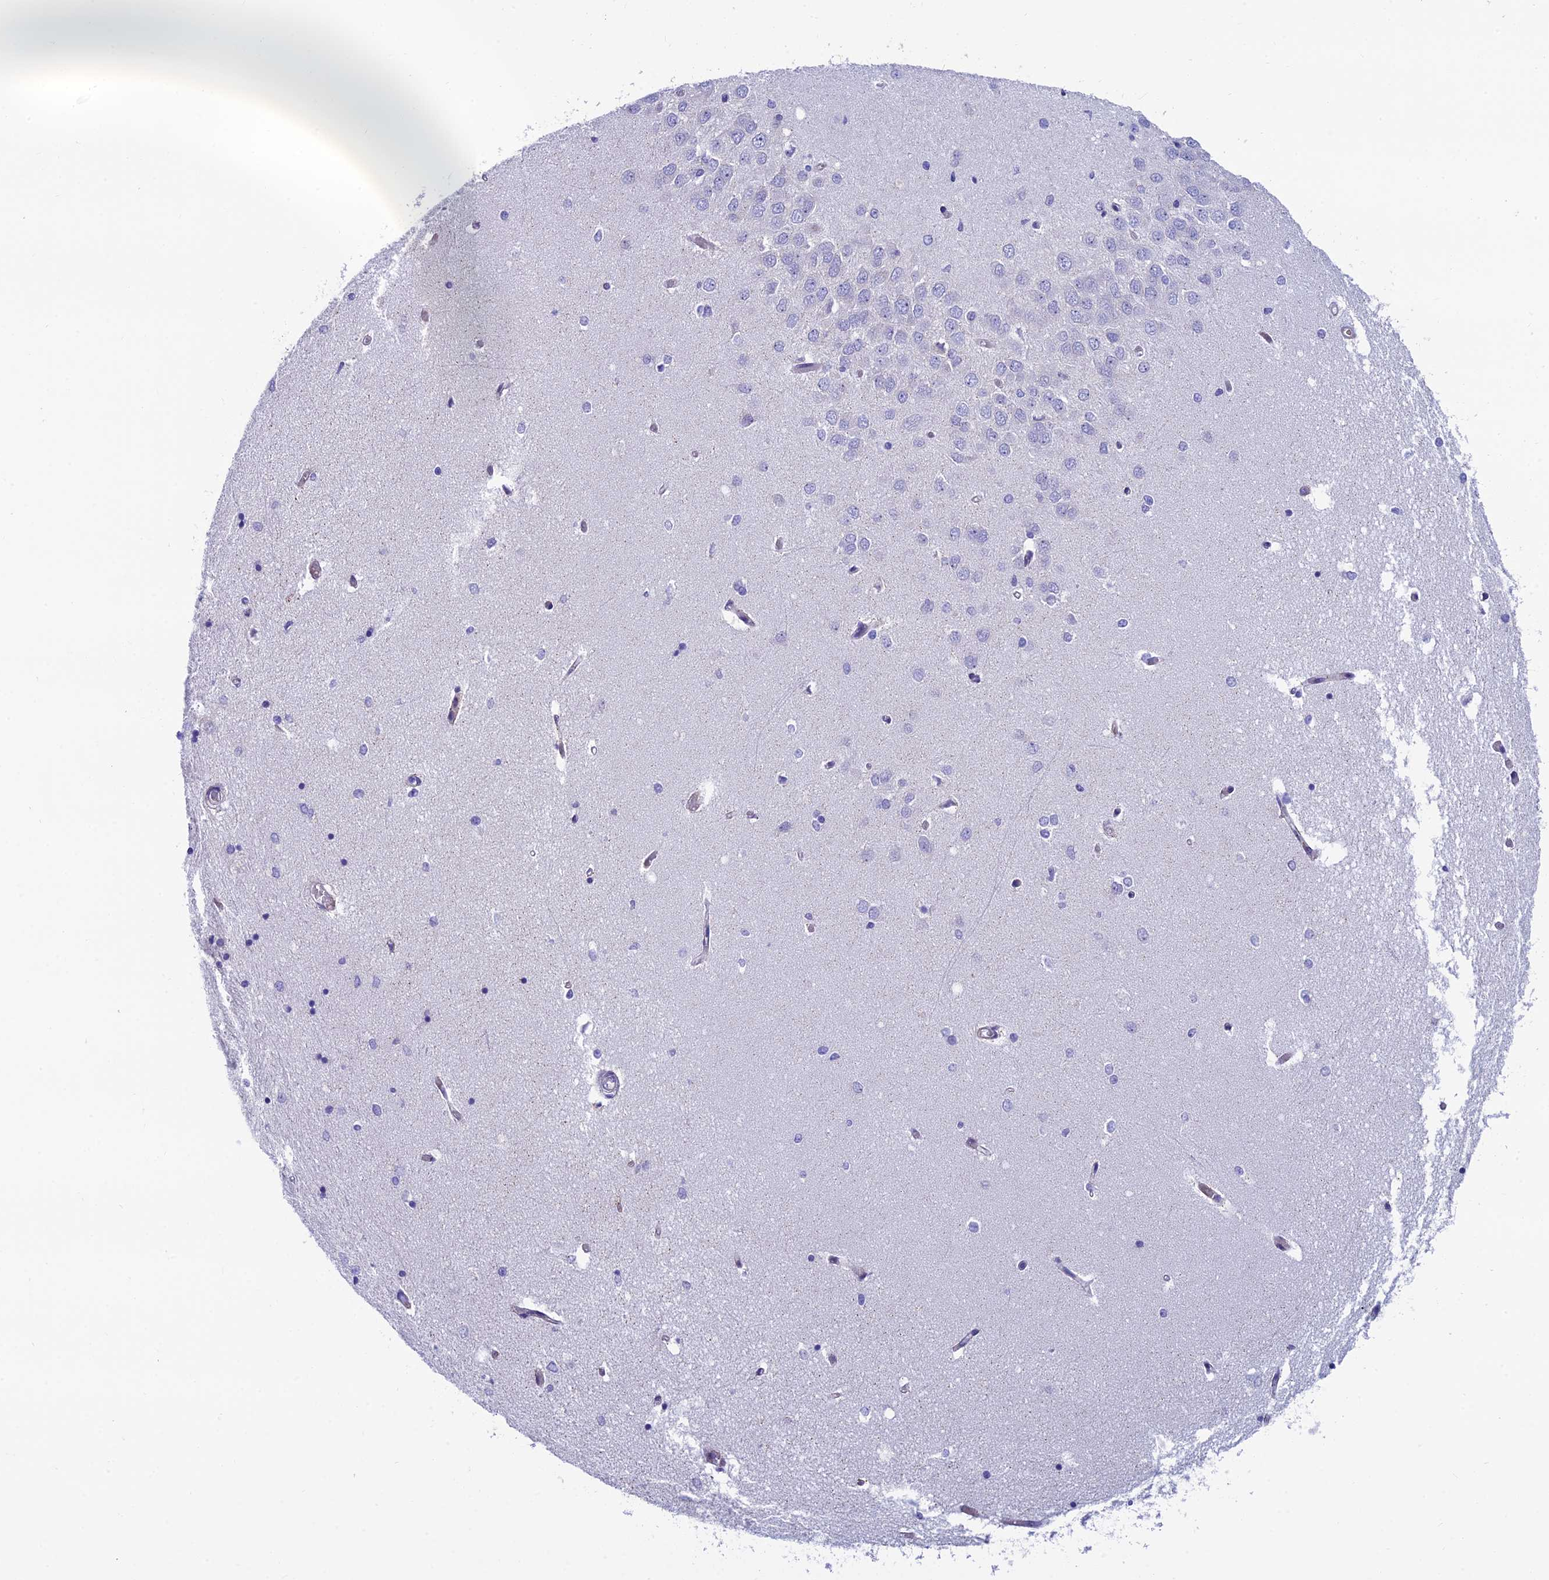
{"staining": {"intensity": "negative", "quantity": "none", "location": "none"}, "tissue": "hippocampus", "cell_type": "Glial cells", "image_type": "normal", "snomed": [{"axis": "morphology", "description": "Normal tissue, NOS"}, {"axis": "topography", "description": "Hippocampus"}], "caption": "An image of human hippocampus is negative for staining in glial cells. (DAB immunohistochemistry visualized using brightfield microscopy, high magnification).", "gene": "MACIR", "patient": {"sex": "male", "age": 45}}